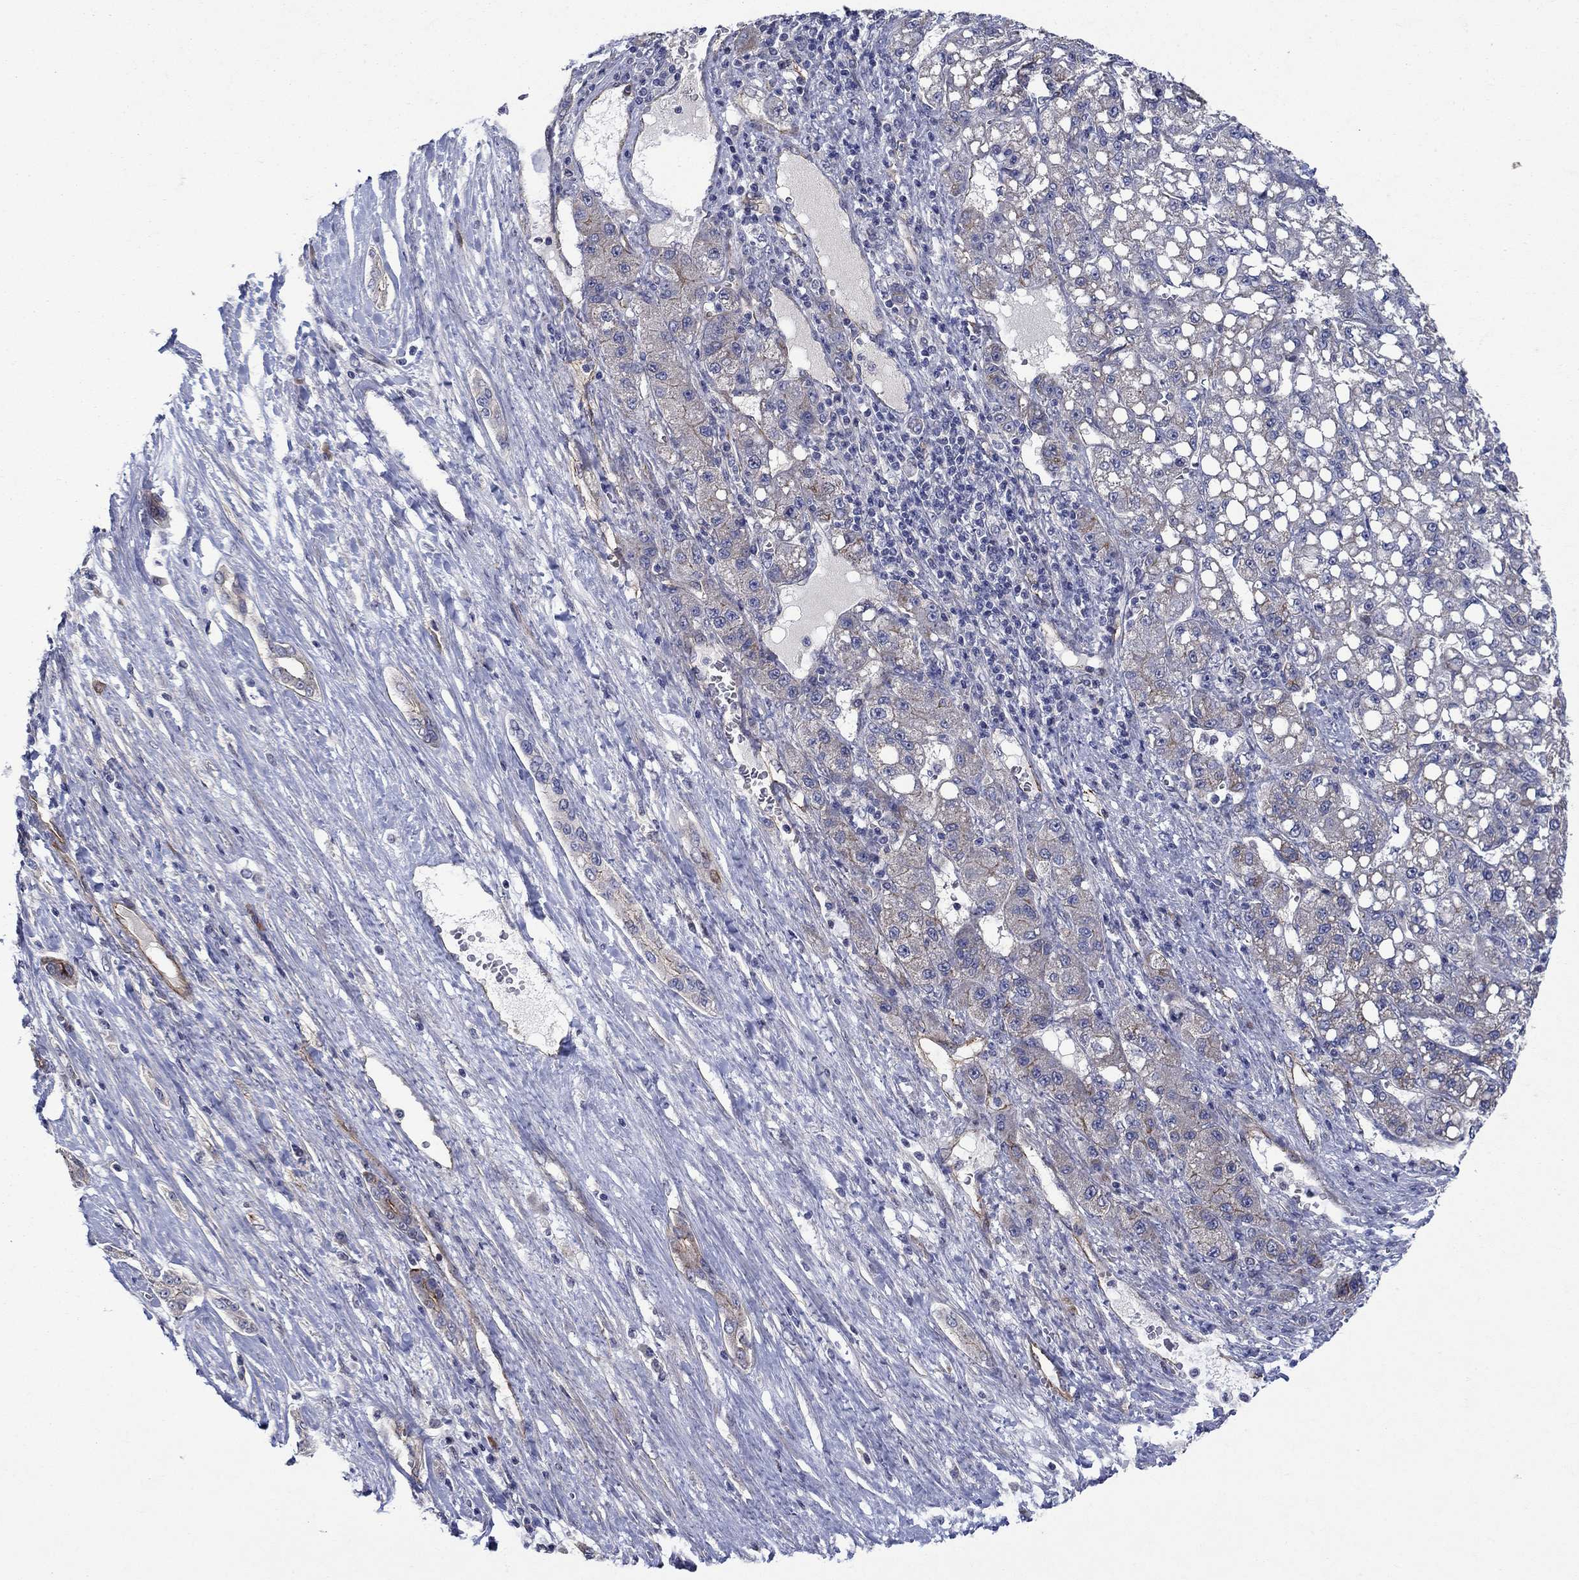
{"staining": {"intensity": "weak", "quantity": "<25%", "location": "cytoplasmic/membranous"}, "tissue": "liver cancer", "cell_type": "Tumor cells", "image_type": "cancer", "snomed": [{"axis": "morphology", "description": "Carcinoma, Hepatocellular, NOS"}, {"axis": "topography", "description": "Liver"}], "caption": "Tumor cells show no significant positivity in liver cancer. (Immunohistochemistry, brightfield microscopy, high magnification).", "gene": "SLC7A1", "patient": {"sex": "female", "age": 65}}